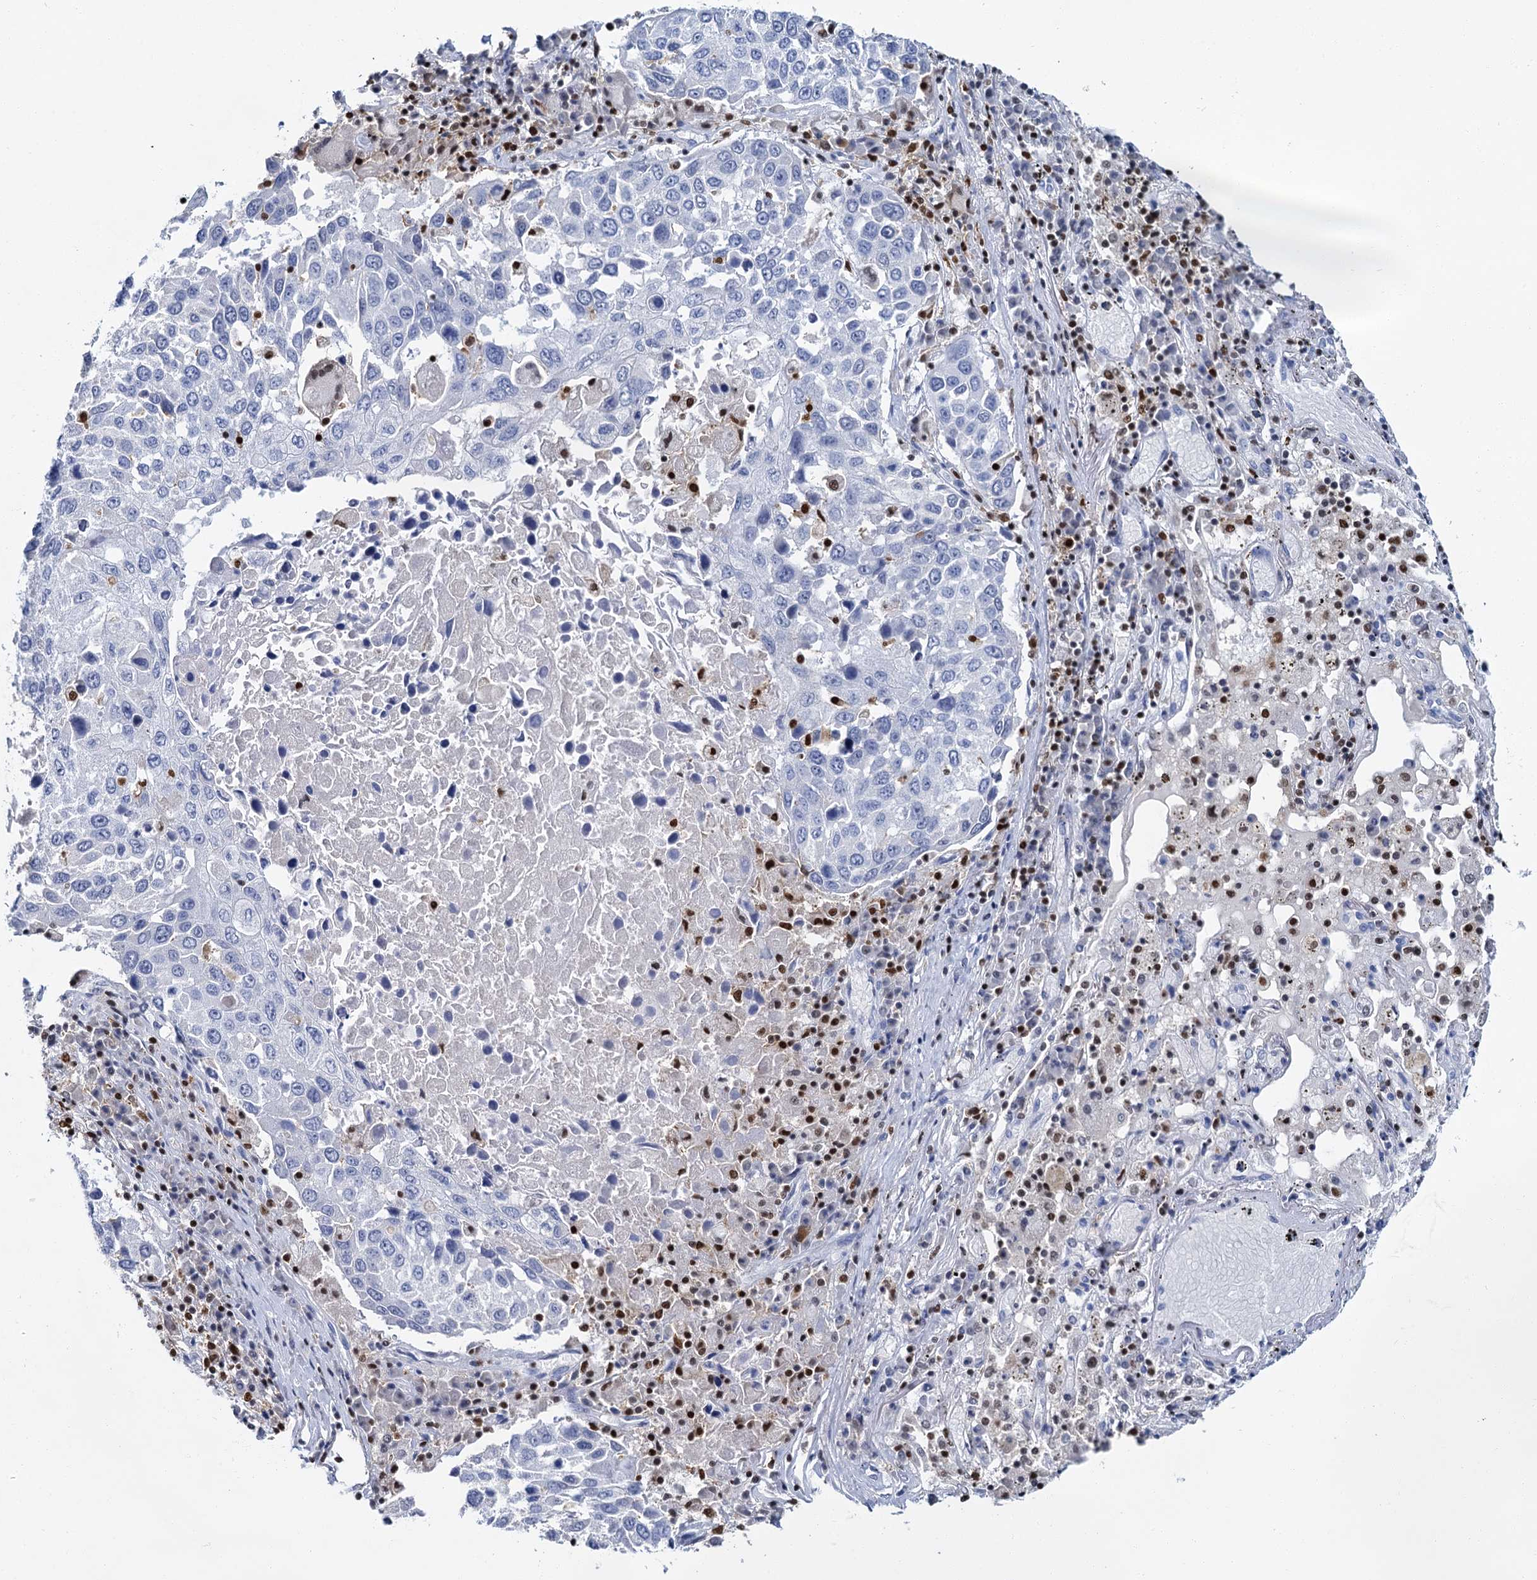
{"staining": {"intensity": "negative", "quantity": "none", "location": "none"}, "tissue": "lung cancer", "cell_type": "Tumor cells", "image_type": "cancer", "snomed": [{"axis": "morphology", "description": "Squamous cell carcinoma, NOS"}, {"axis": "topography", "description": "Lung"}], "caption": "DAB immunohistochemical staining of human lung cancer (squamous cell carcinoma) shows no significant expression in tumor cells.", "gene": "CELF2", "patient": {"sex": "male", "age": 65}}